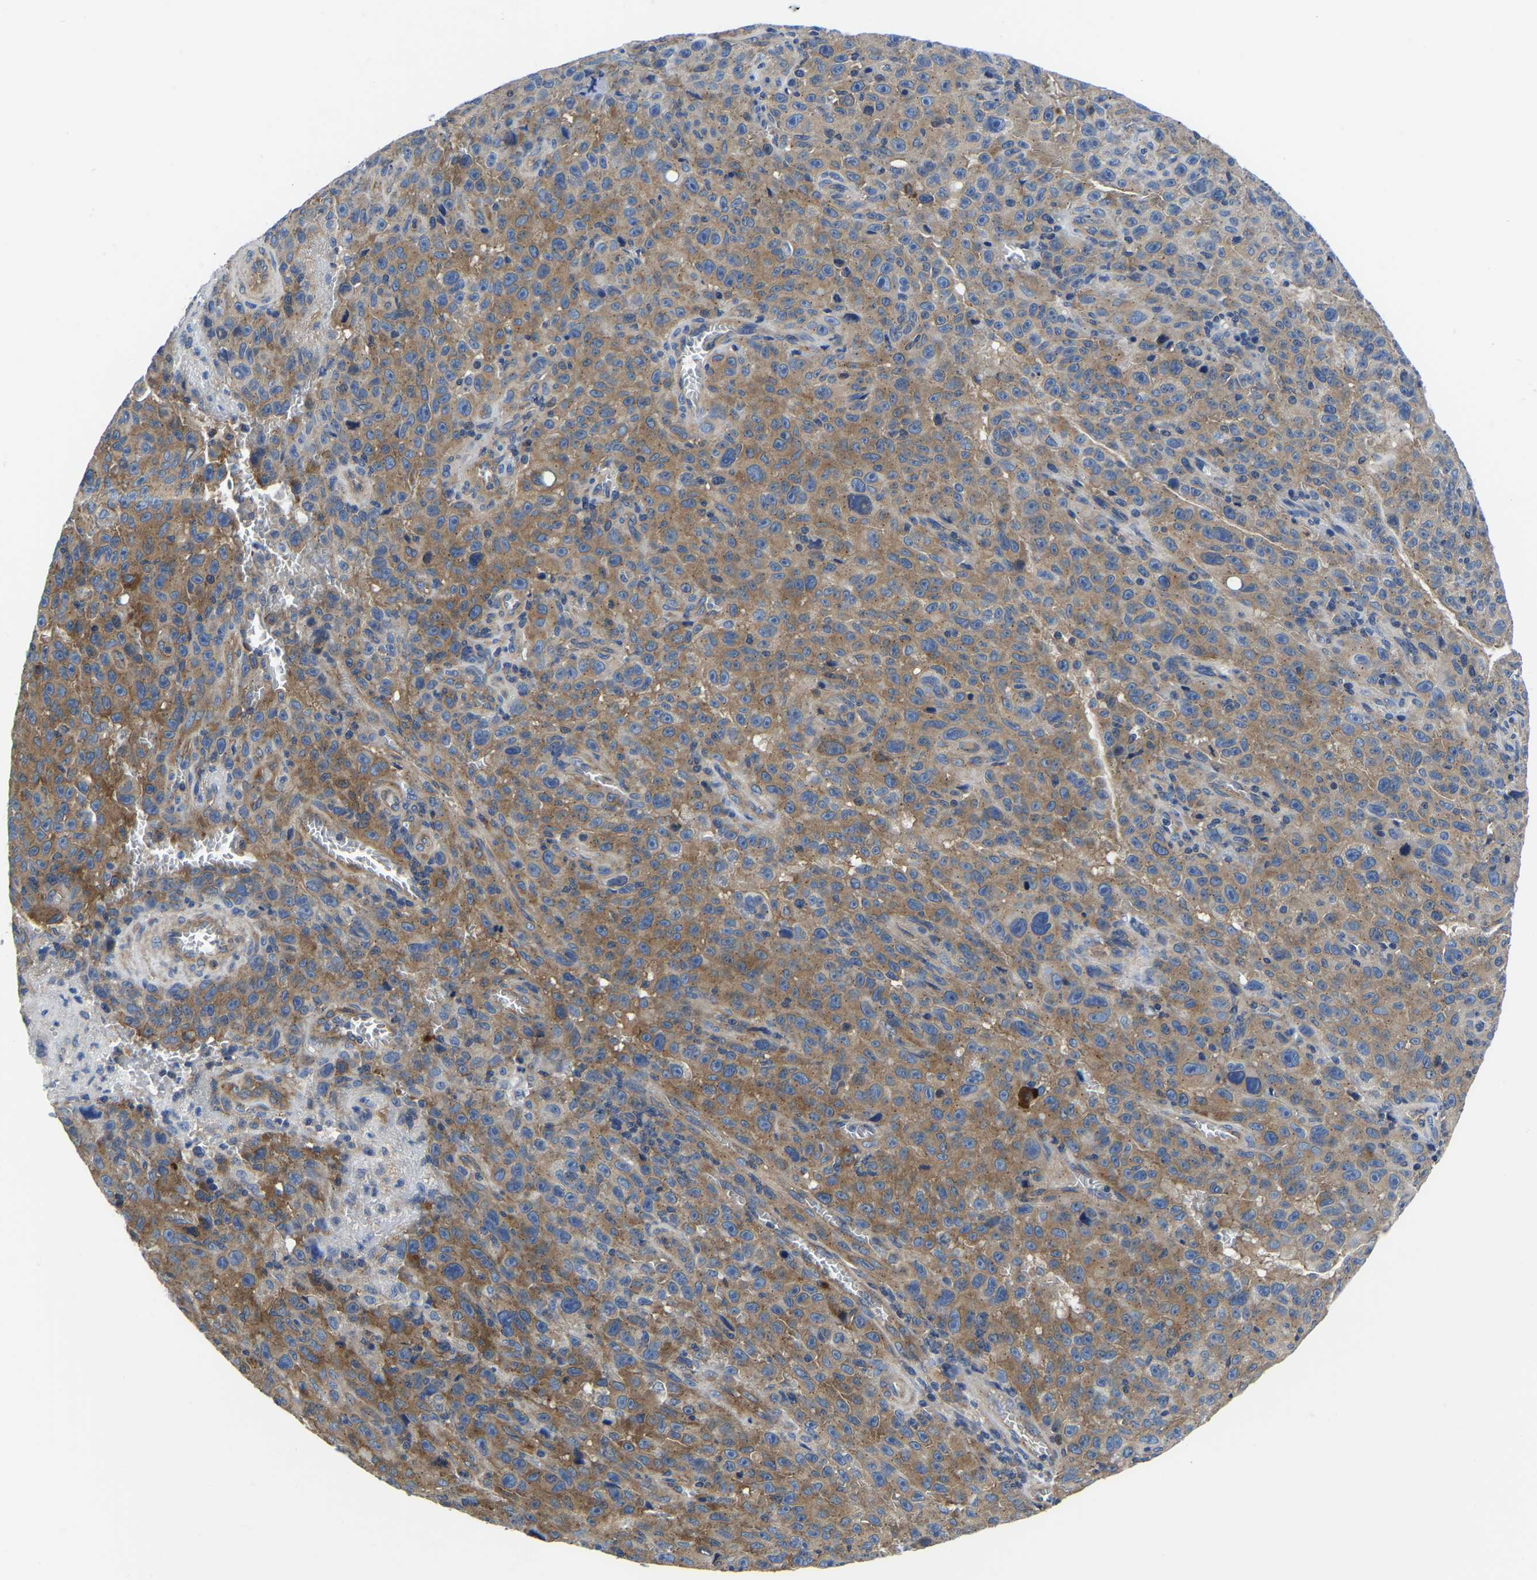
{"staining": {"intensity": "moderate", "quantity": ">75%", "location": "cytoplasmic/membranous"}, "tissue": "melanoma", "cell_type": "Tumor cells", "image_type": "cancer", "snomed": [{"axis": "morphology", "description": "Malignant melanoma, NOS"}, {"axis": "topography", "description": "Skin"}], "caption": "Melanoma stained with a brown dye exhibits moderate cytoplasmic/membranous positive expression in about >75% of tumor cells.", "gene": "TFG", "patient": {"sex": "female", "age": 82}}